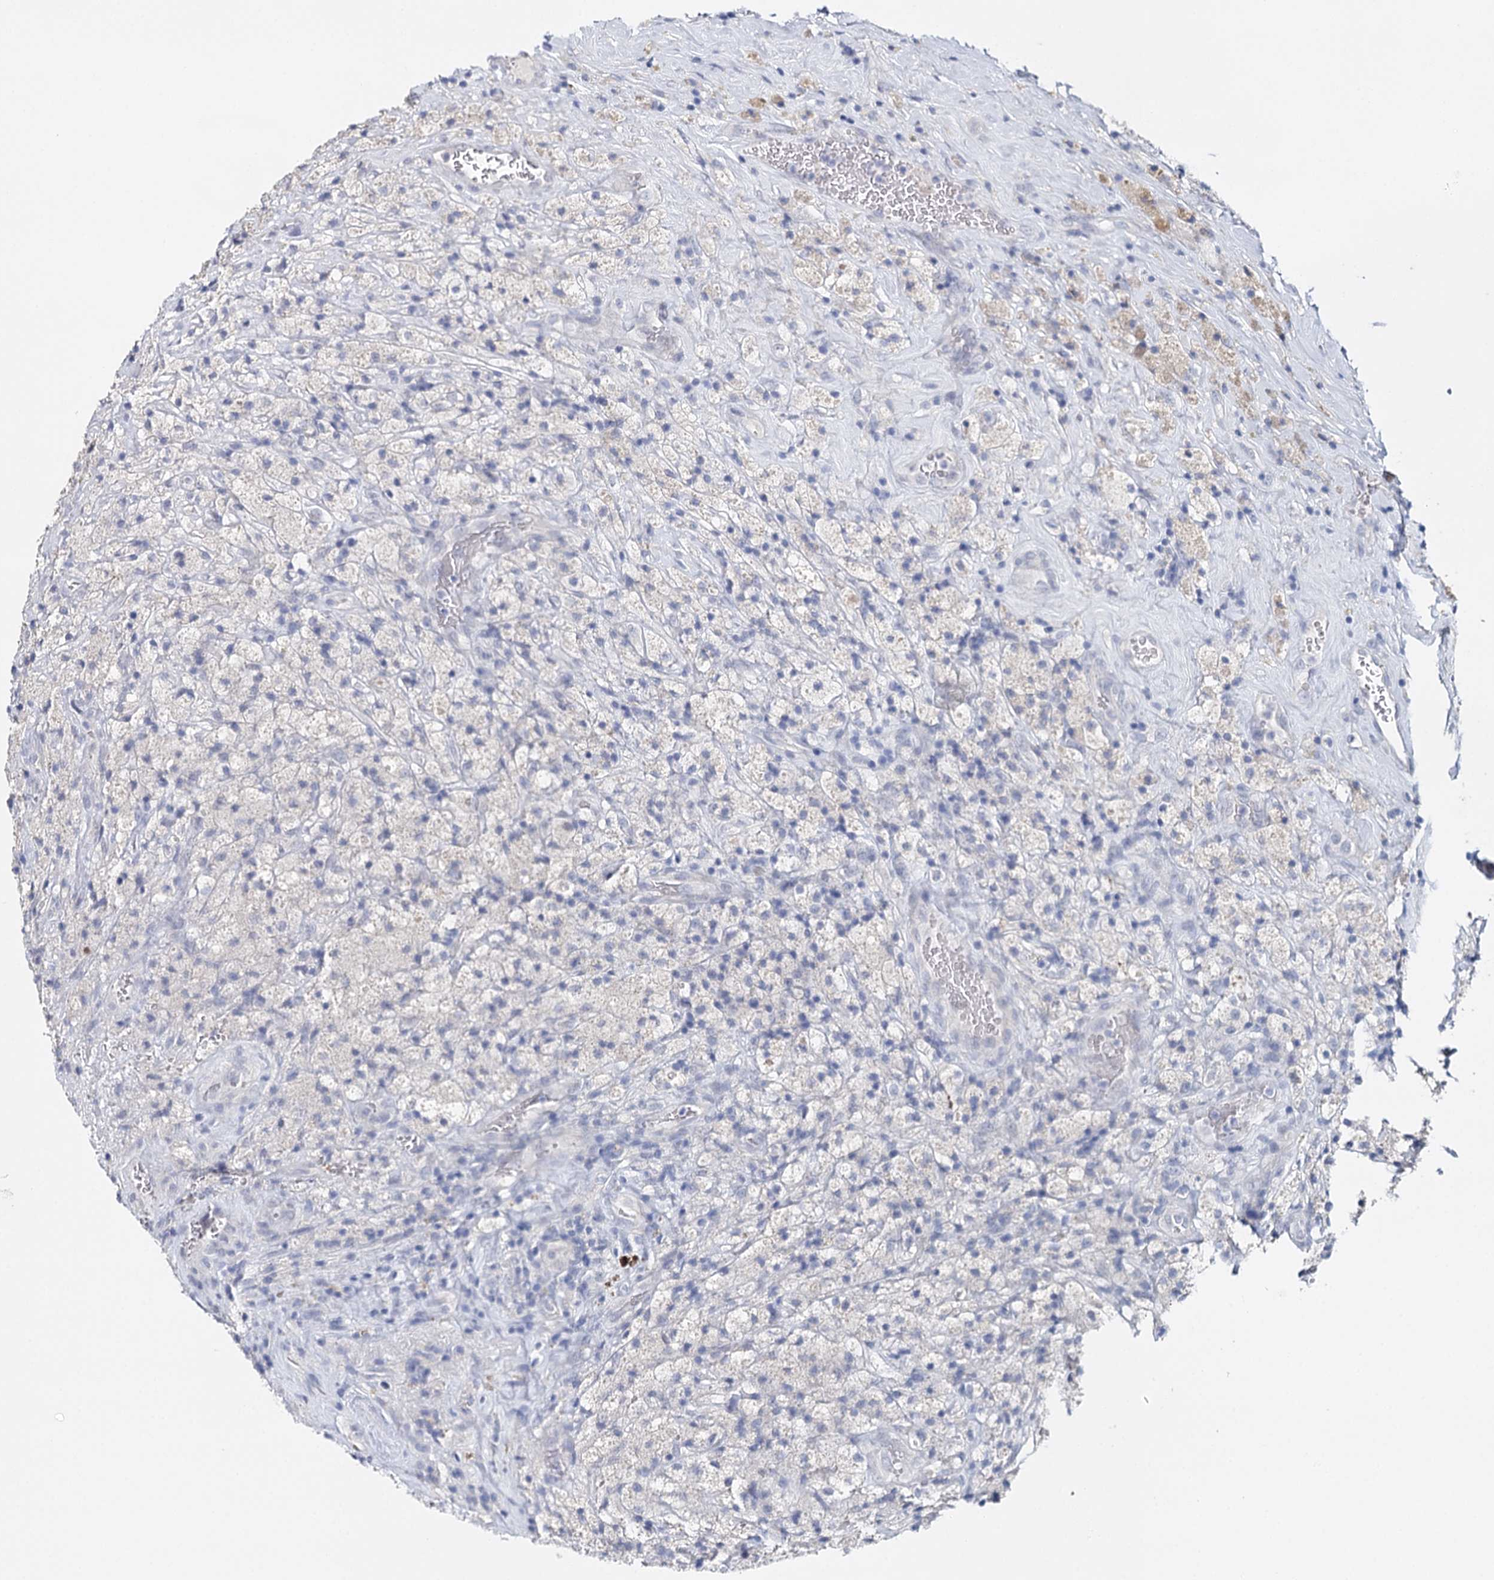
{"staining": {"intensity": "negative", "quantity": "none", "location": "none"}, "tissue": "glioma", "cell_type": "Tumor cells", "image_type": "cancer", "snomed": [{"axis": "morphology", "description": "Glioma, malignant, High grade"}, {"axis": "topography", "description": "Brain"}], "caption": "This micrograph is of high-grade glioma (malignant) stained with IHC to label a protein in brown with the nuclei are counter-stained blue. There is no expression in tumor cells.", "gene": "TP53", "patient": {"sex": "male", "age": 69}}